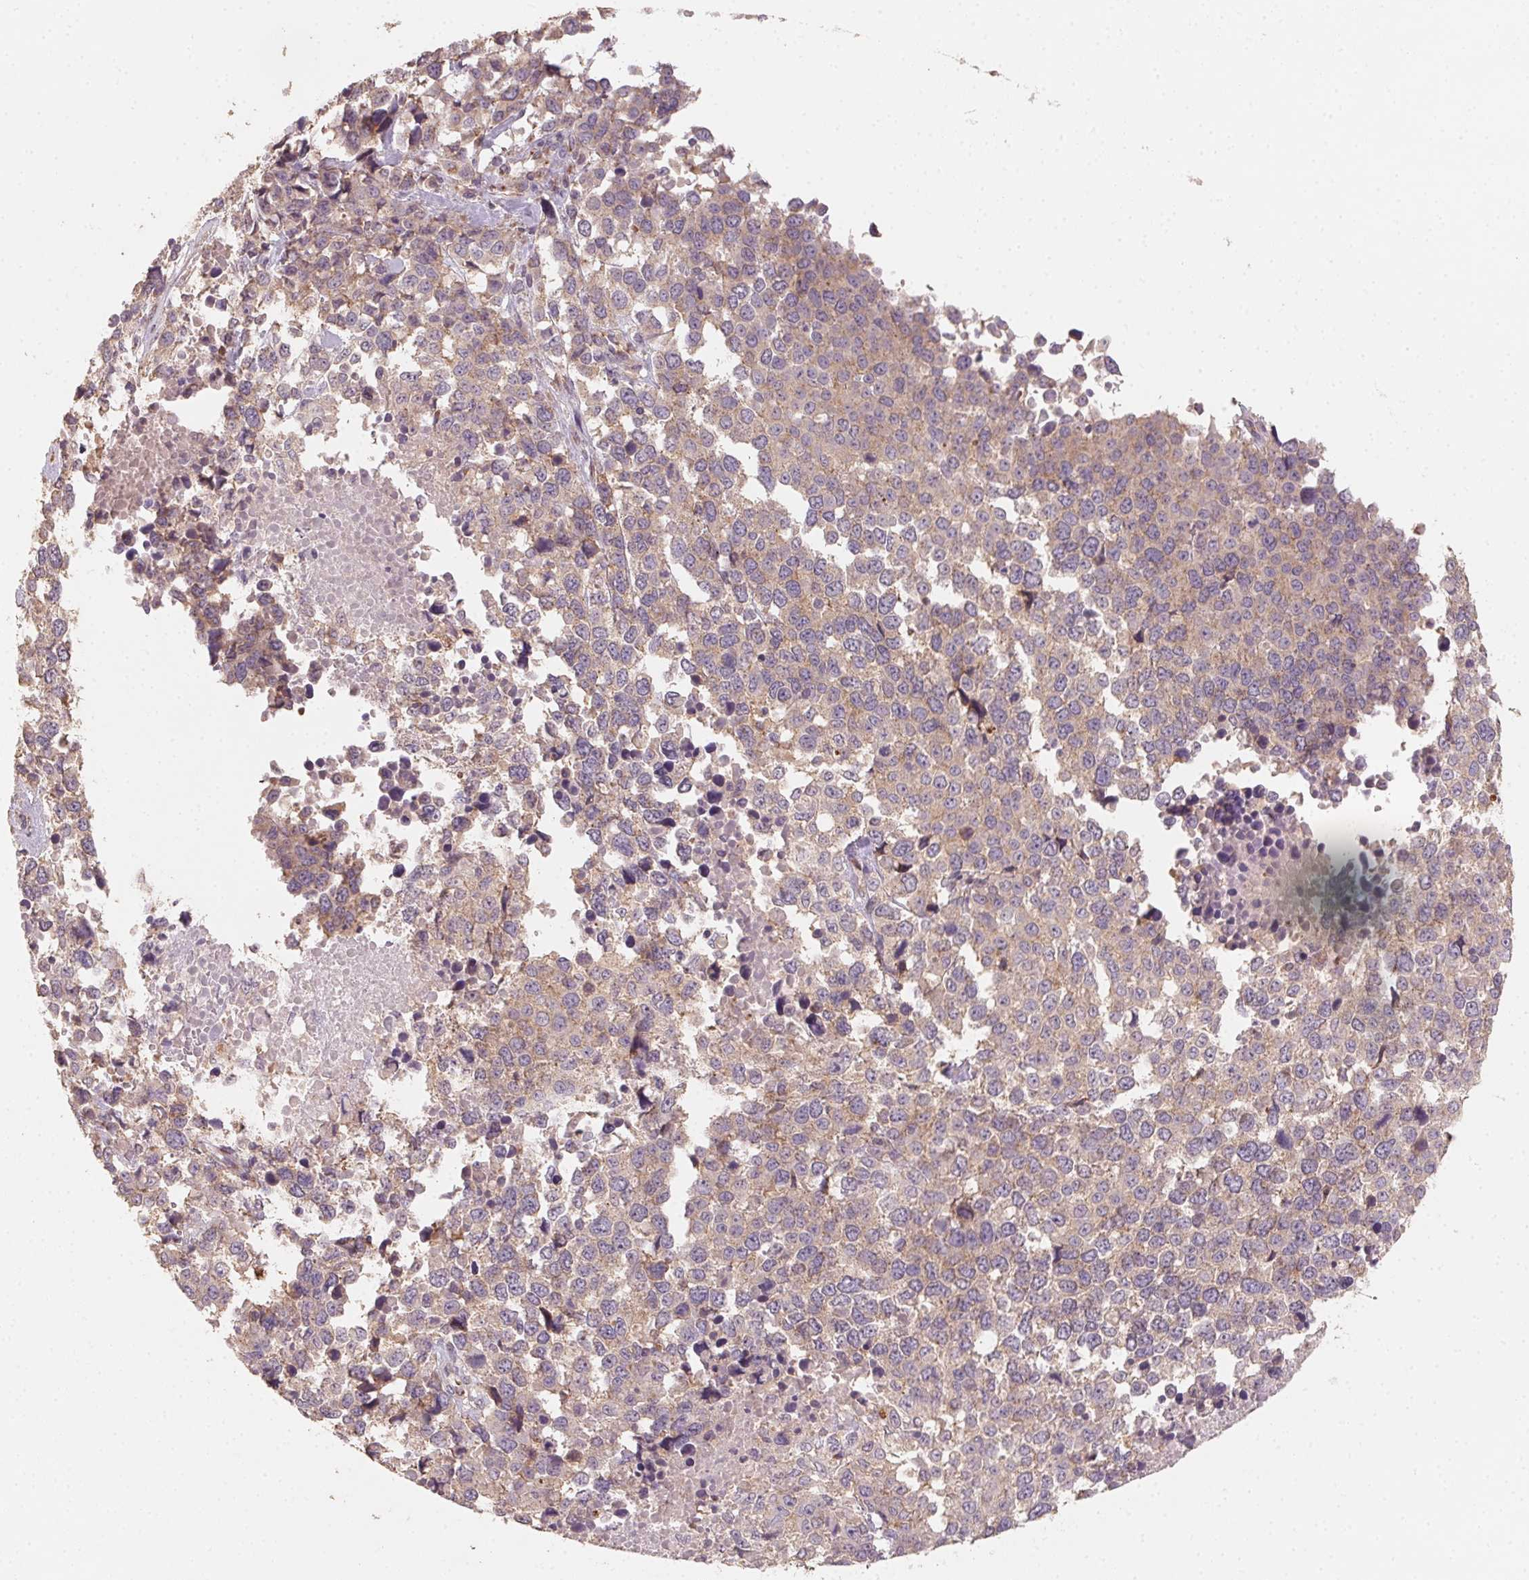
{"staining": {"intensity": "weak", "quantity": ">75%", "location": "cytoplasmic/membranous"}, "tissue": "melanoma", "cell_type": "Tumor cells", "image_type": "cancer", "snomed": [{"axis": "morphology", "description": "Malignant melanoma, Metastatic site"}, {"axis": "topography", "description": "Skin"}], "caption": "Immunohistochemical staining of melanoma demonstrates weak cytoplasmic/membranous protein positivity in about >75% of tumor cells.", "gene": "AP1S1", "patient": {"sex": "male", "age": 84}}